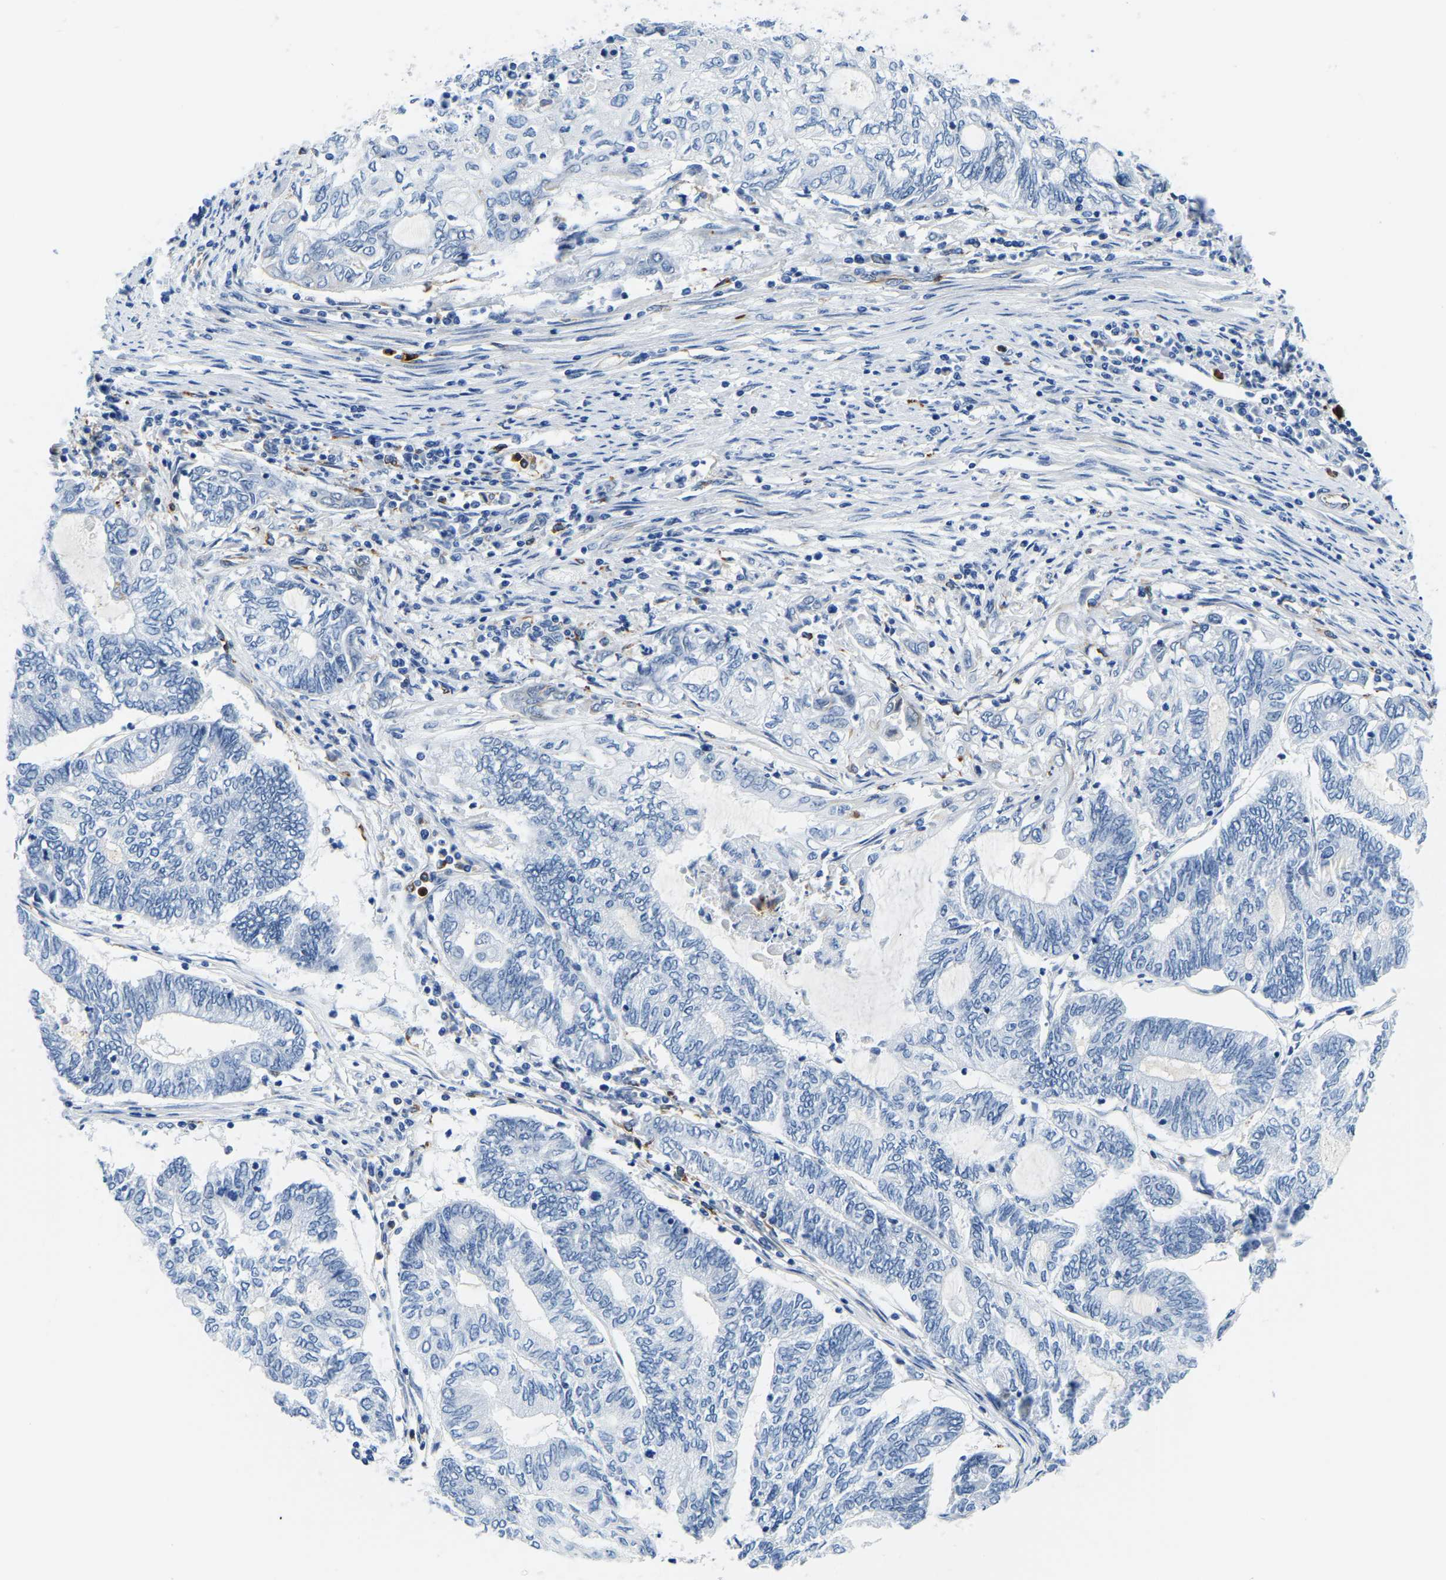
{"staining": {"intensity": "negative", "quantity": "none", "location": "none"}, "tissue": "endometrial cancer", "cell_type": "Tumor cells", "image_type": "cancer", "snomed": [{"axis": "morphology", "description": "Adenocarcinoma, NOS"}, {"axis": "topography", "description": "Uterus"}, {"axis": "topography", "description": "Endometrium"}], "caption": "Tumor cells show no significant protein expression in endometrial cancer (adenocarcinoma).", "gene": "MS4A3", "patient": {"sex": "female", "age": 70}}